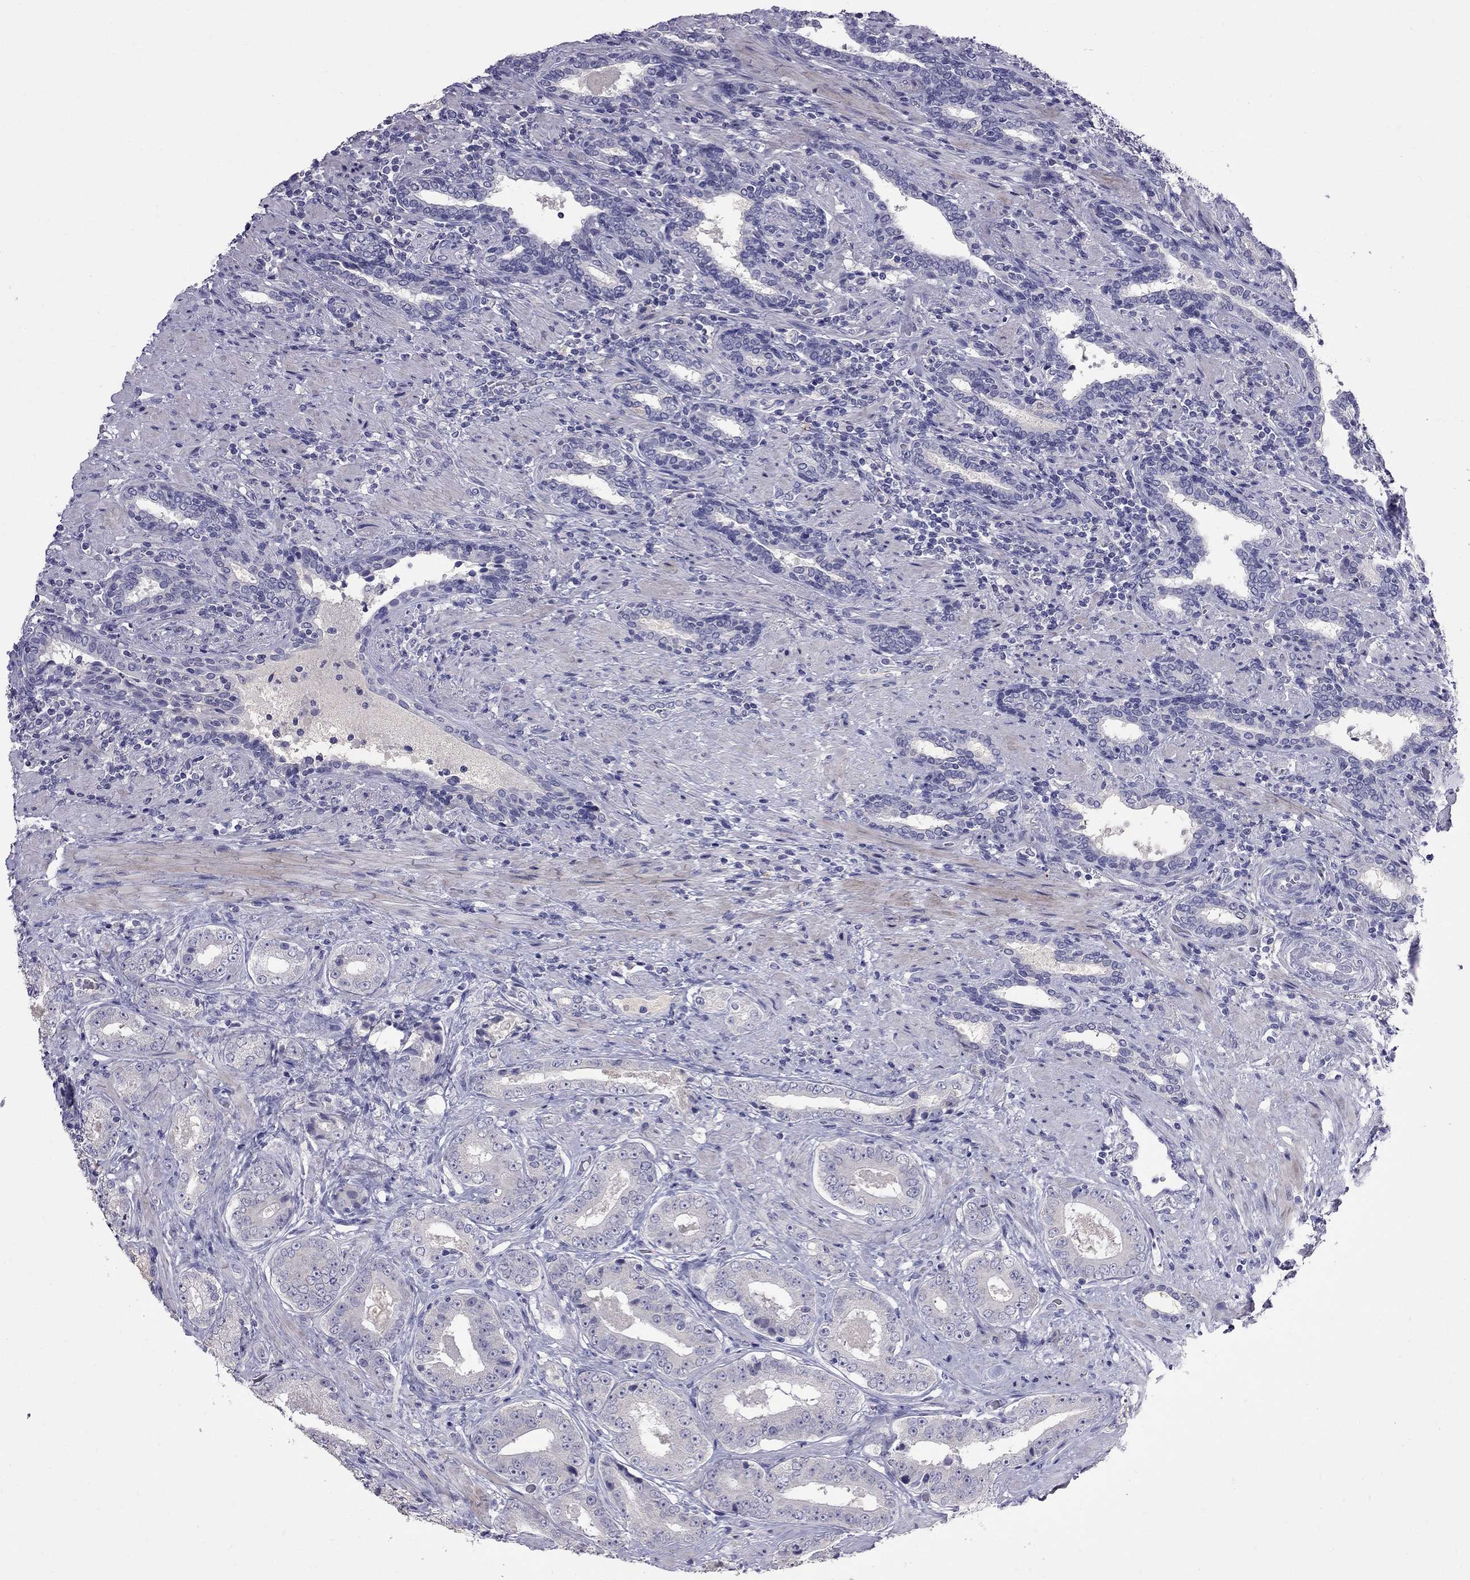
{"staining": {"intensity": "negative", "quantity": "none", "location": "none"}, "tissue": "prostate cancer", "cell_type": "Tumor cells", "image_type": "cancer", "snomed": [{"axis": "morphology", "description": "Adenocarcinoma, Low grade"}, {"axis": "topography", "description": "Prostate and seminal vesicle, NOS"}], "caption": "DAB (3,3'-diaminobenzidine) immunohistochemical staining of adenocarcinoma (low-grade) (prostate) reveals no significant staining in tumor cells.", "gene": "CFAP91", "patient": {"sex": "male", "age": 61}}